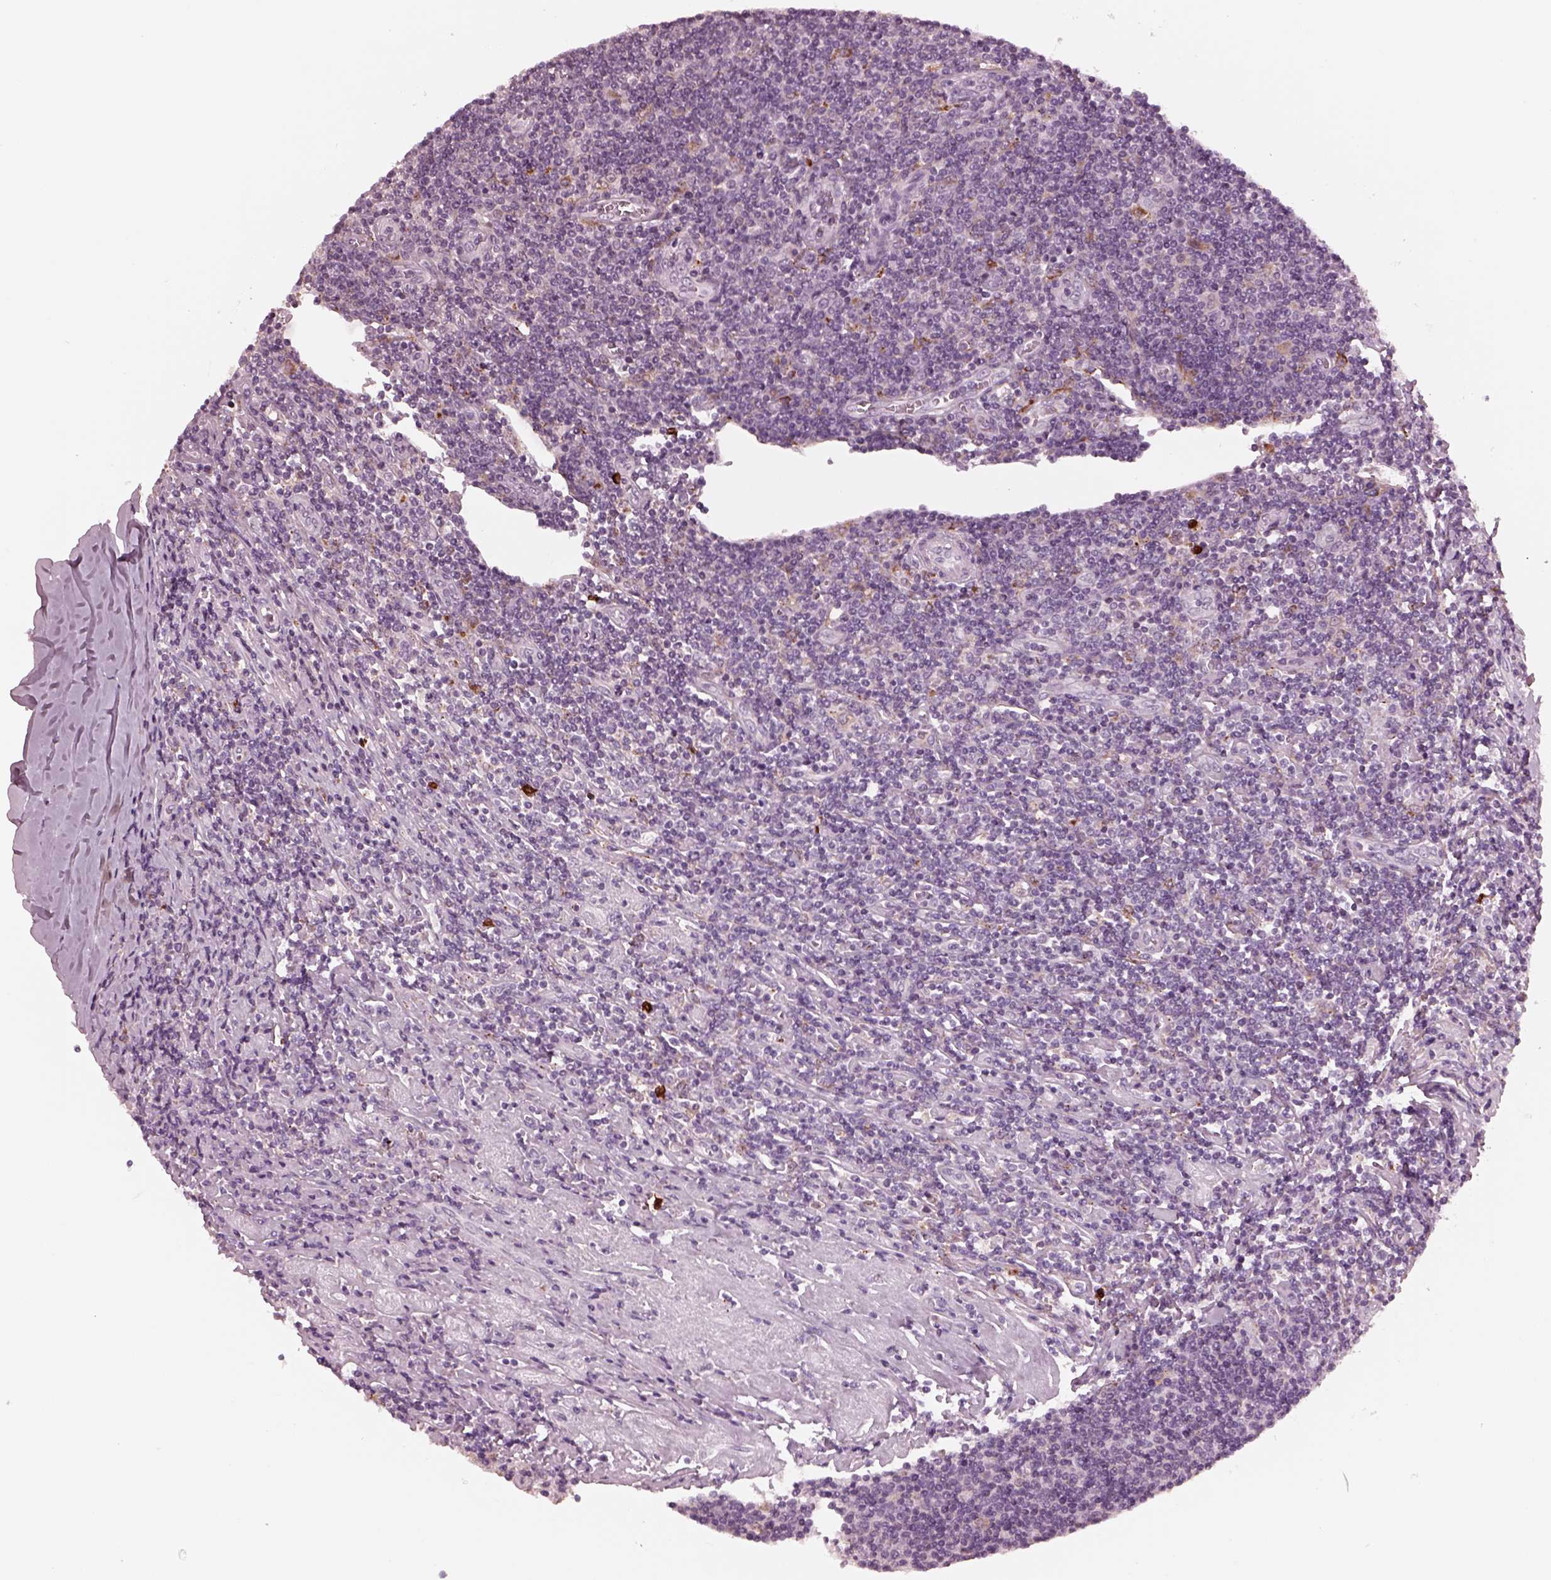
{"staining": {"intensity": "negative", "quantity": "none", "location": "none"}, "tissue": "lymphoma", "cell_type": "Tumor cells", "image_type": "cancer", "snomed": [{"axis": "morphology", "description": "Hodgkin's disease, NOS"}, {"axis": "topography", "description": "Lymph node"}], "caption": "Immunohistochemistry of human lymphoma exhibits no expression in tumor cells.", "gene": "SLAMF8", "patient": {"sex": "male", "age": 40}}